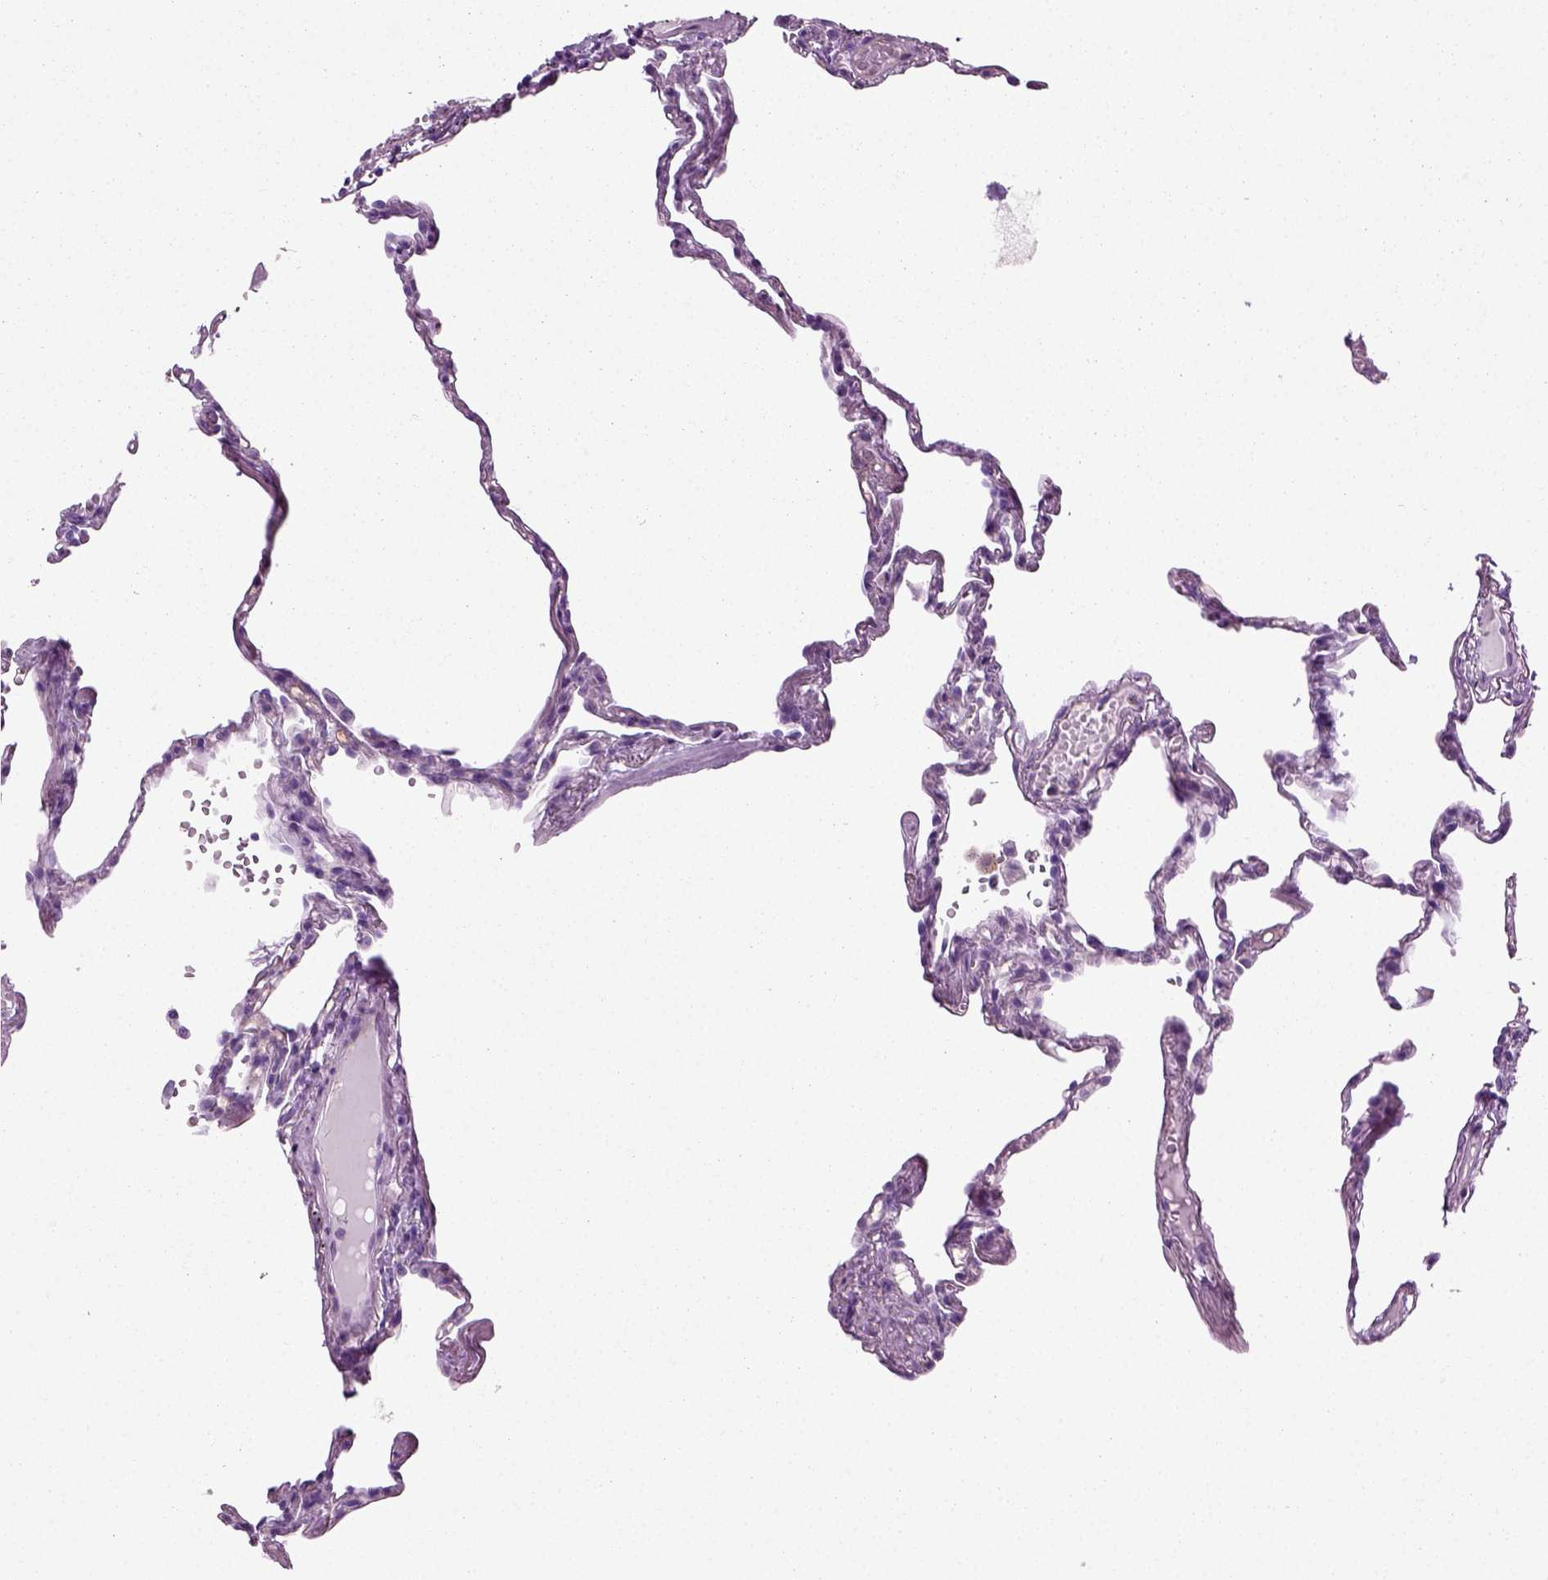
{"staining": {"intensity": "negative", "quantity": "none", "location": "none"}, "tissue": "lung", "cell_type": "Alveolar cells", "image_type": "normal", "snomed": [{"axis": "morphology", "description": "Normal tissue, NOS"}, {"axis": "topography", "description": "Lung"}], "caption": "Histopathology image shows no significant protein expression in alveolar cells of unremarkable lung. Nuclei are stained in blue.", "gene": "CD109", "patient": {"sex": "male", "age": 78}}